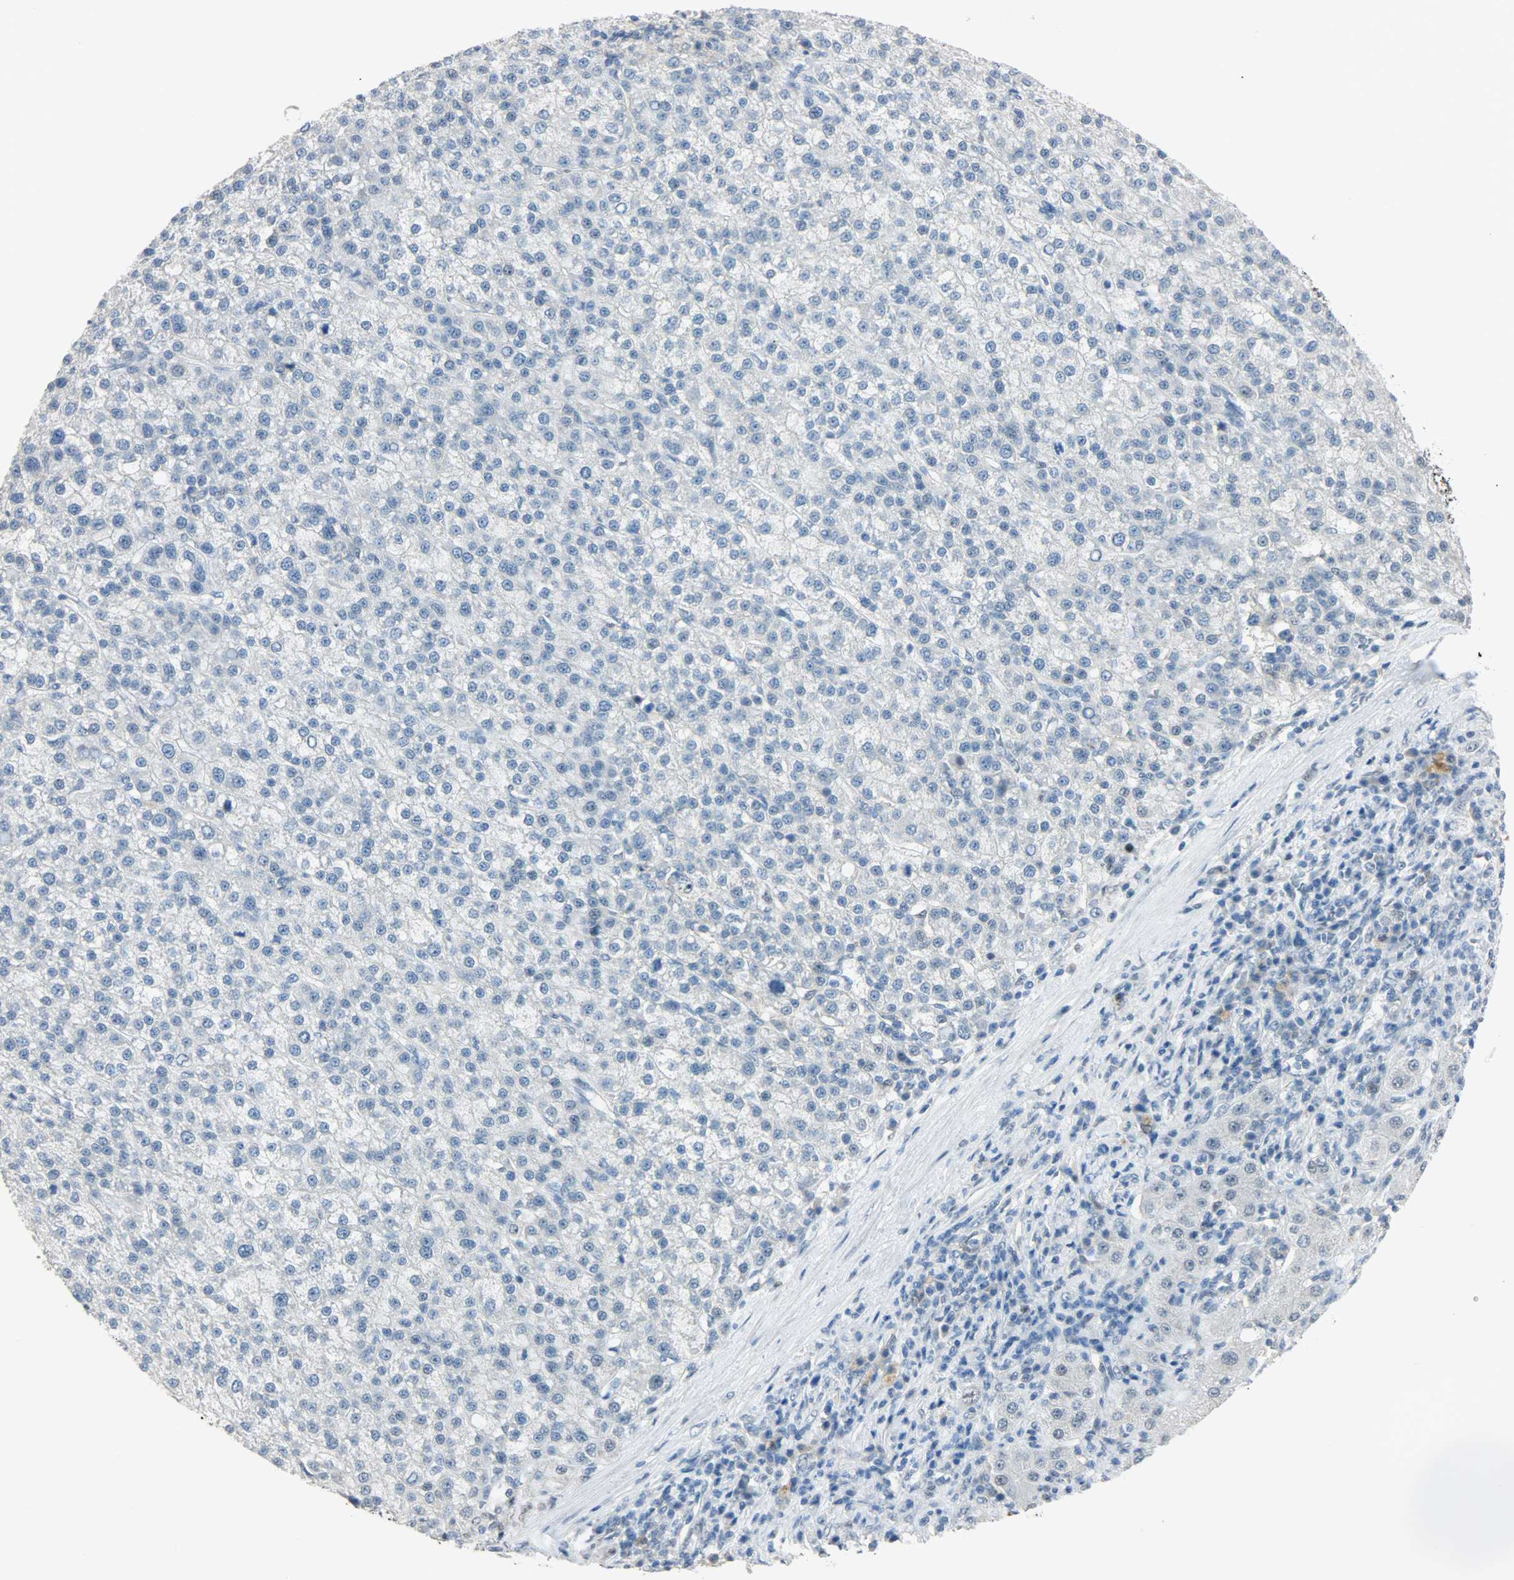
{"staining": {"intensity": "negative", "quantity": "none", "location": "none"}, "tissue": "liver cancer", "cell_type": "Tumor cells", "image_type": "cancer", "snomed": [{"axis": "morphology", "description": "Carcinoma, Hepatocellular, NOS"}, {"axis": "topography", "description": "Liver"}], "caption": "The photomicrograph displays no significant staining in tumor cells of liver cancer. The staining was performed using DAB (3,3'-diaminobenzidine) to visualize the protein expression in brown, while the nuclei were stained in blue with hematoxylin (Magnification: 20x).", "gene": "PPARG", "patient": {"sex": "female", "age": 58}}